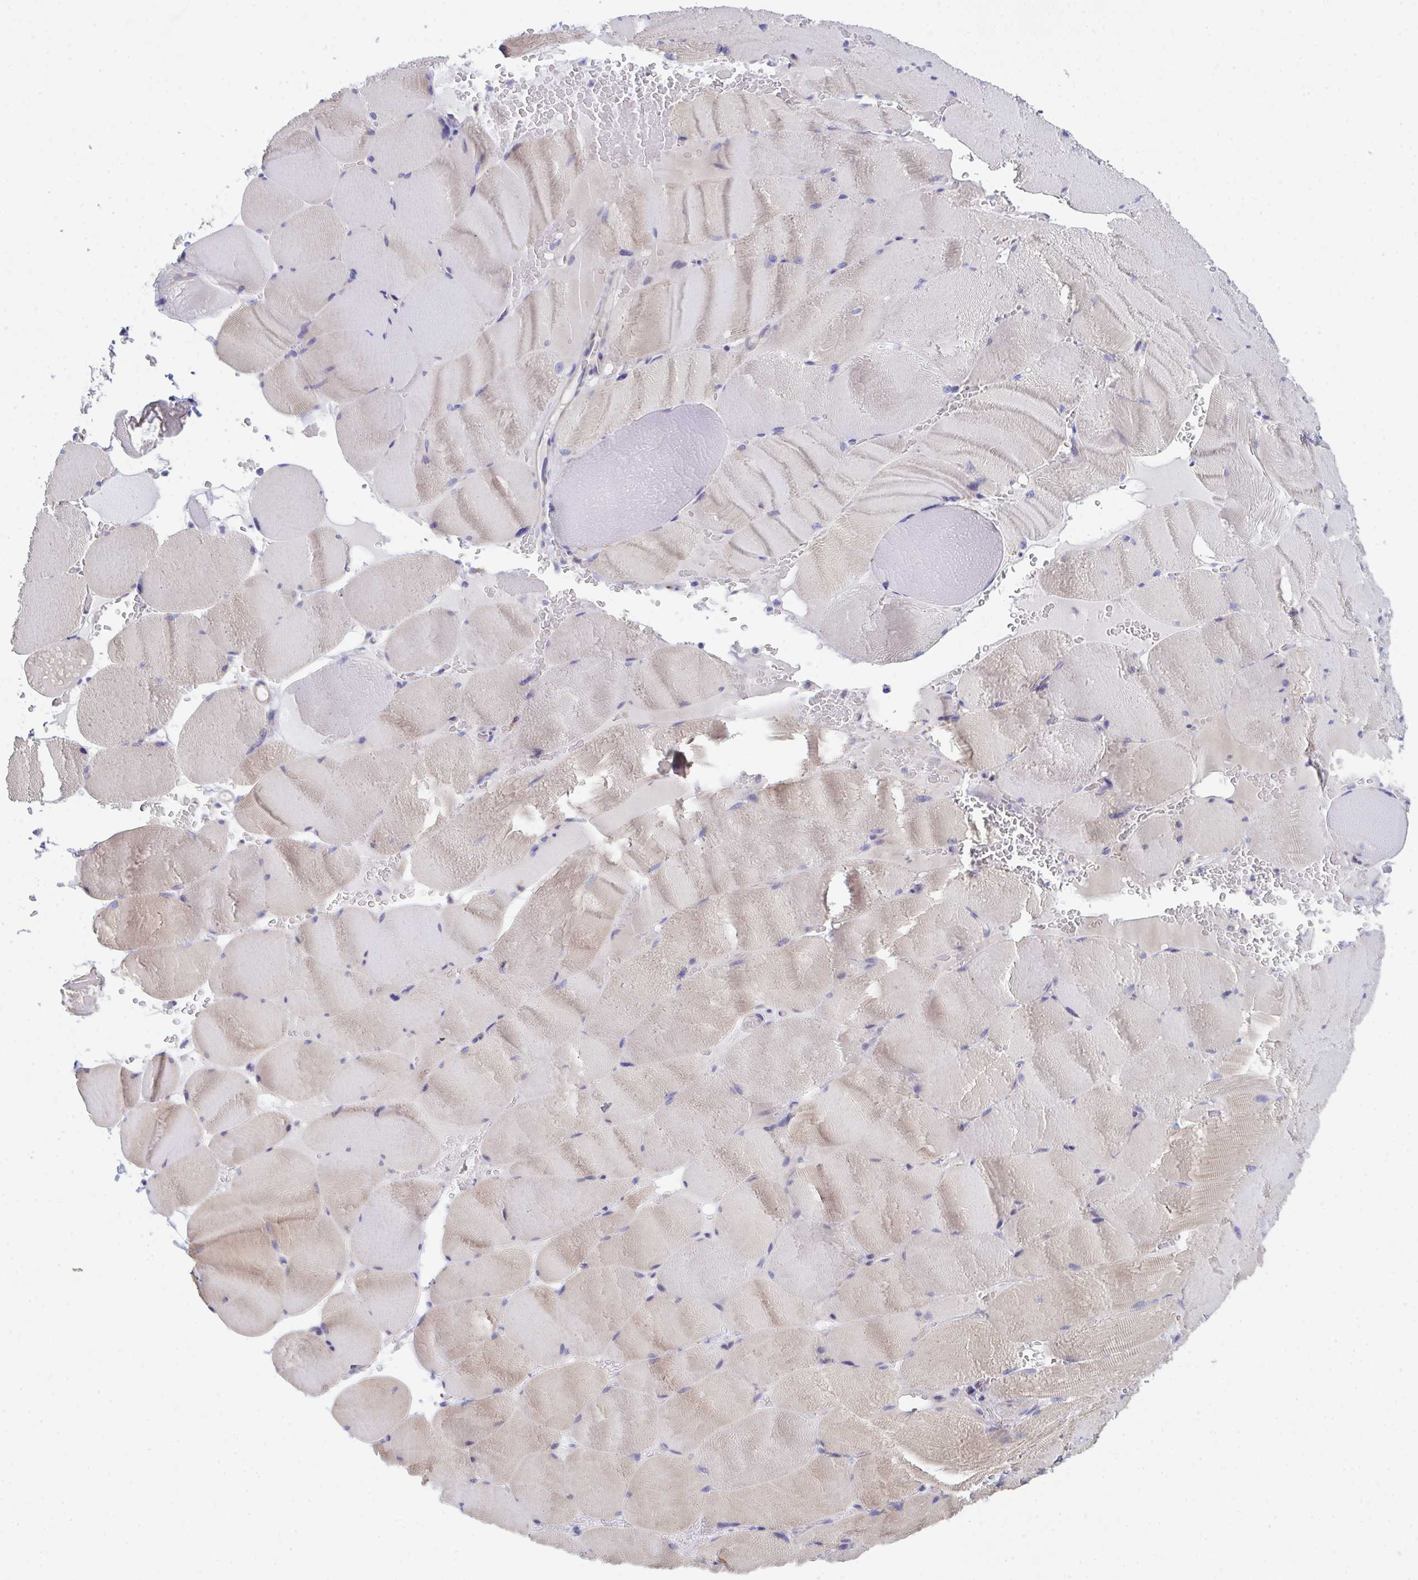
{"staining": {"intensity": "weak", "quantity": "25%-75%", "location": "cytoplasmic/membranous"}, "tissue": "skeletal muscle", "cell_type": "Myocytes", "image_type": "normal", "snomed": [{"axis": "morphology", "description": "Normal tissue, NOS"}, {"axis": "topography", "description": "Skeletal muscle"}, {"axis": "topography", "description": "Head-Neck"}], "caption": "Protein expression analysis of normal human skeletal muscle reveals weak cytoplasmic/membranous positivity in about 25%-75% of myocytes. The protein is stained brown, and the nuclei are stained in blue (DAB (3,3'-diaminobenzidine) IHC with brightfield microscopy, high magnification).", "gene": "CEP170B", "patient": {"sex": "male", "age": 66}}